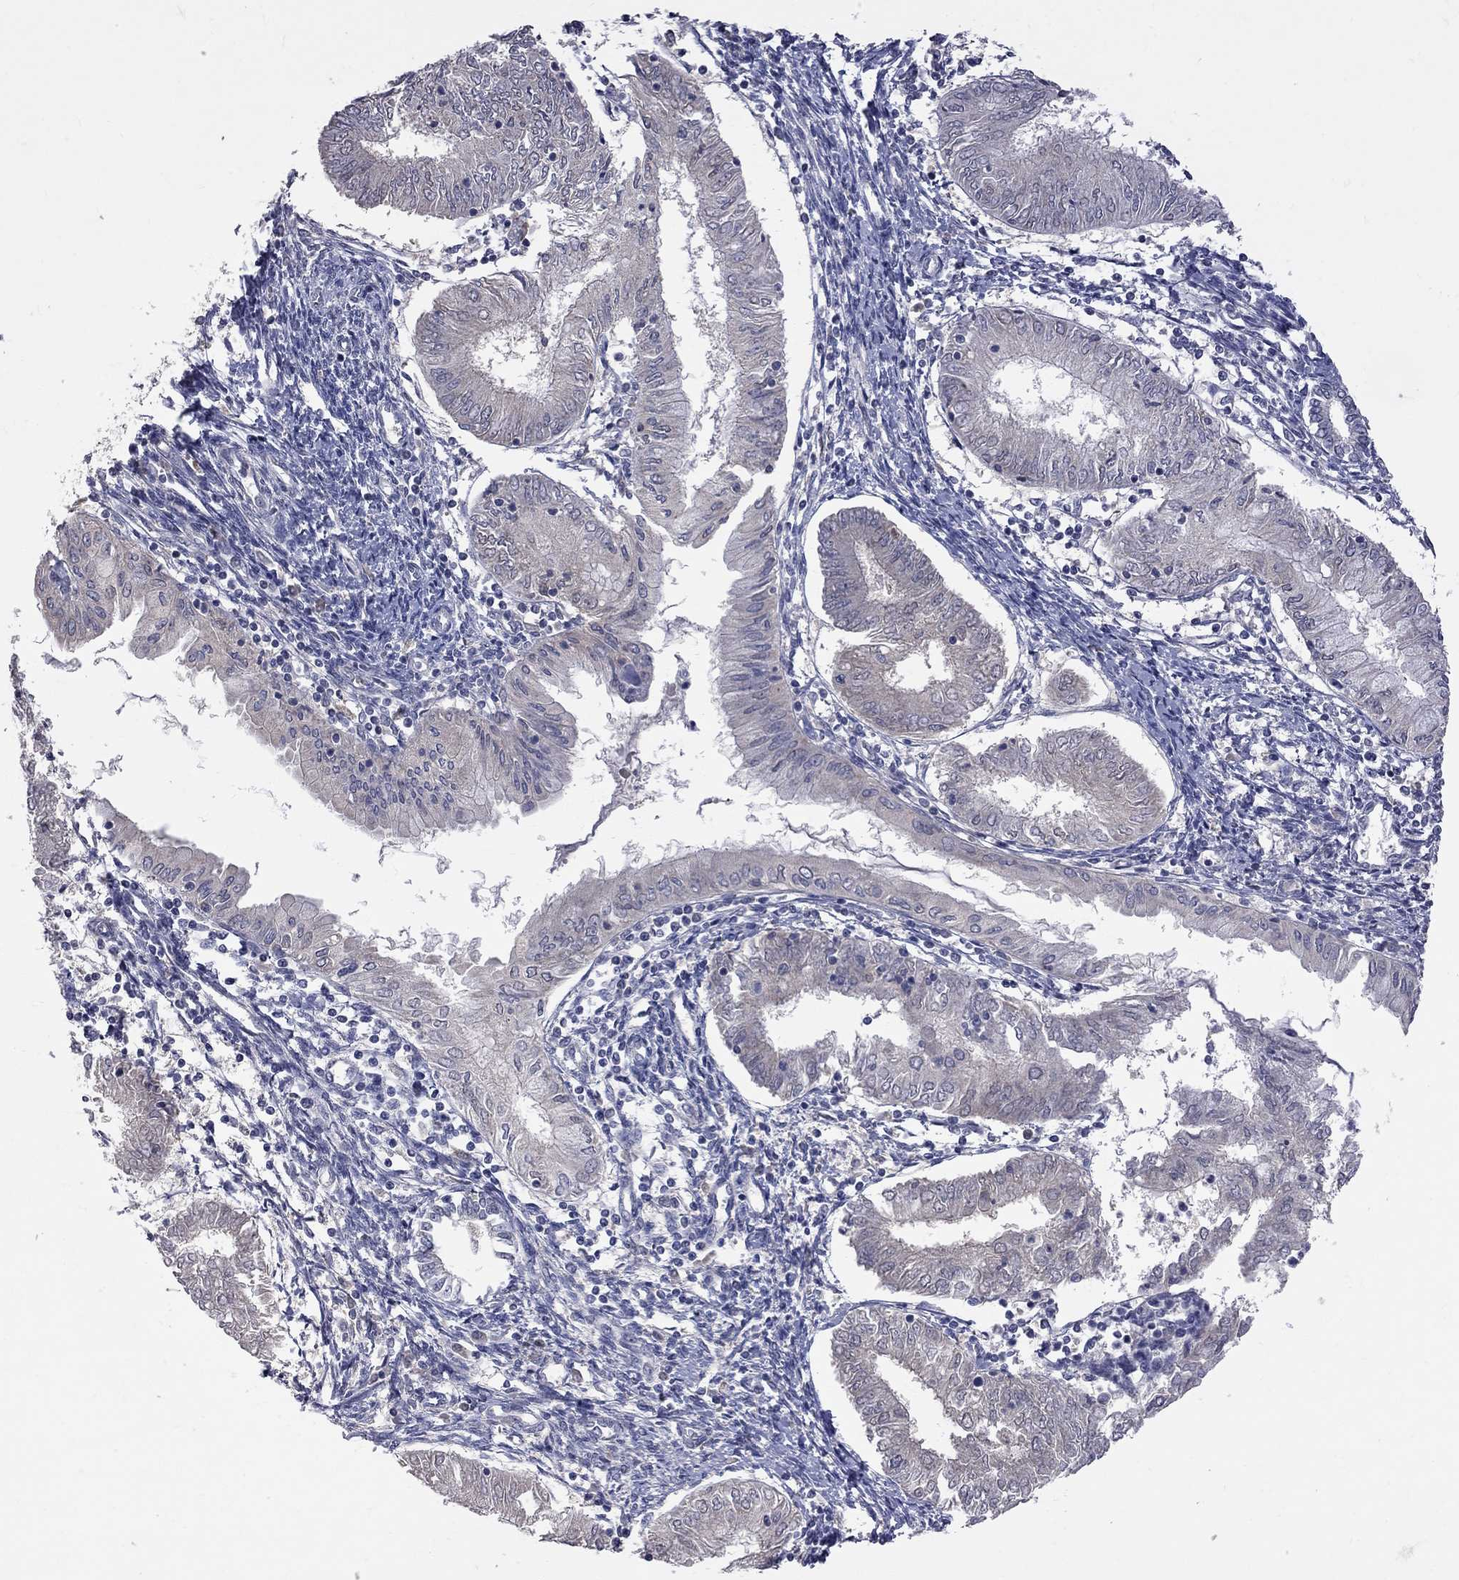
{"staining": {"intensity": "negative", "quantity": "none", "location": "none"}, "tissue": "endometrial cancer", "cell_type": "Tumor cells", "image_type": "cancer", "snomed": [{"axis": "morphology", "description": "Adenocarcinoma, NOS"}, {"axis": "topography", "description": "Endometrium"}], "caption": "There is no significant staining in tumor cells of endometrial cancer (adenocarcinoma).", "gene": "HTR6", "patient": {"sex": "female", "age": 68}}